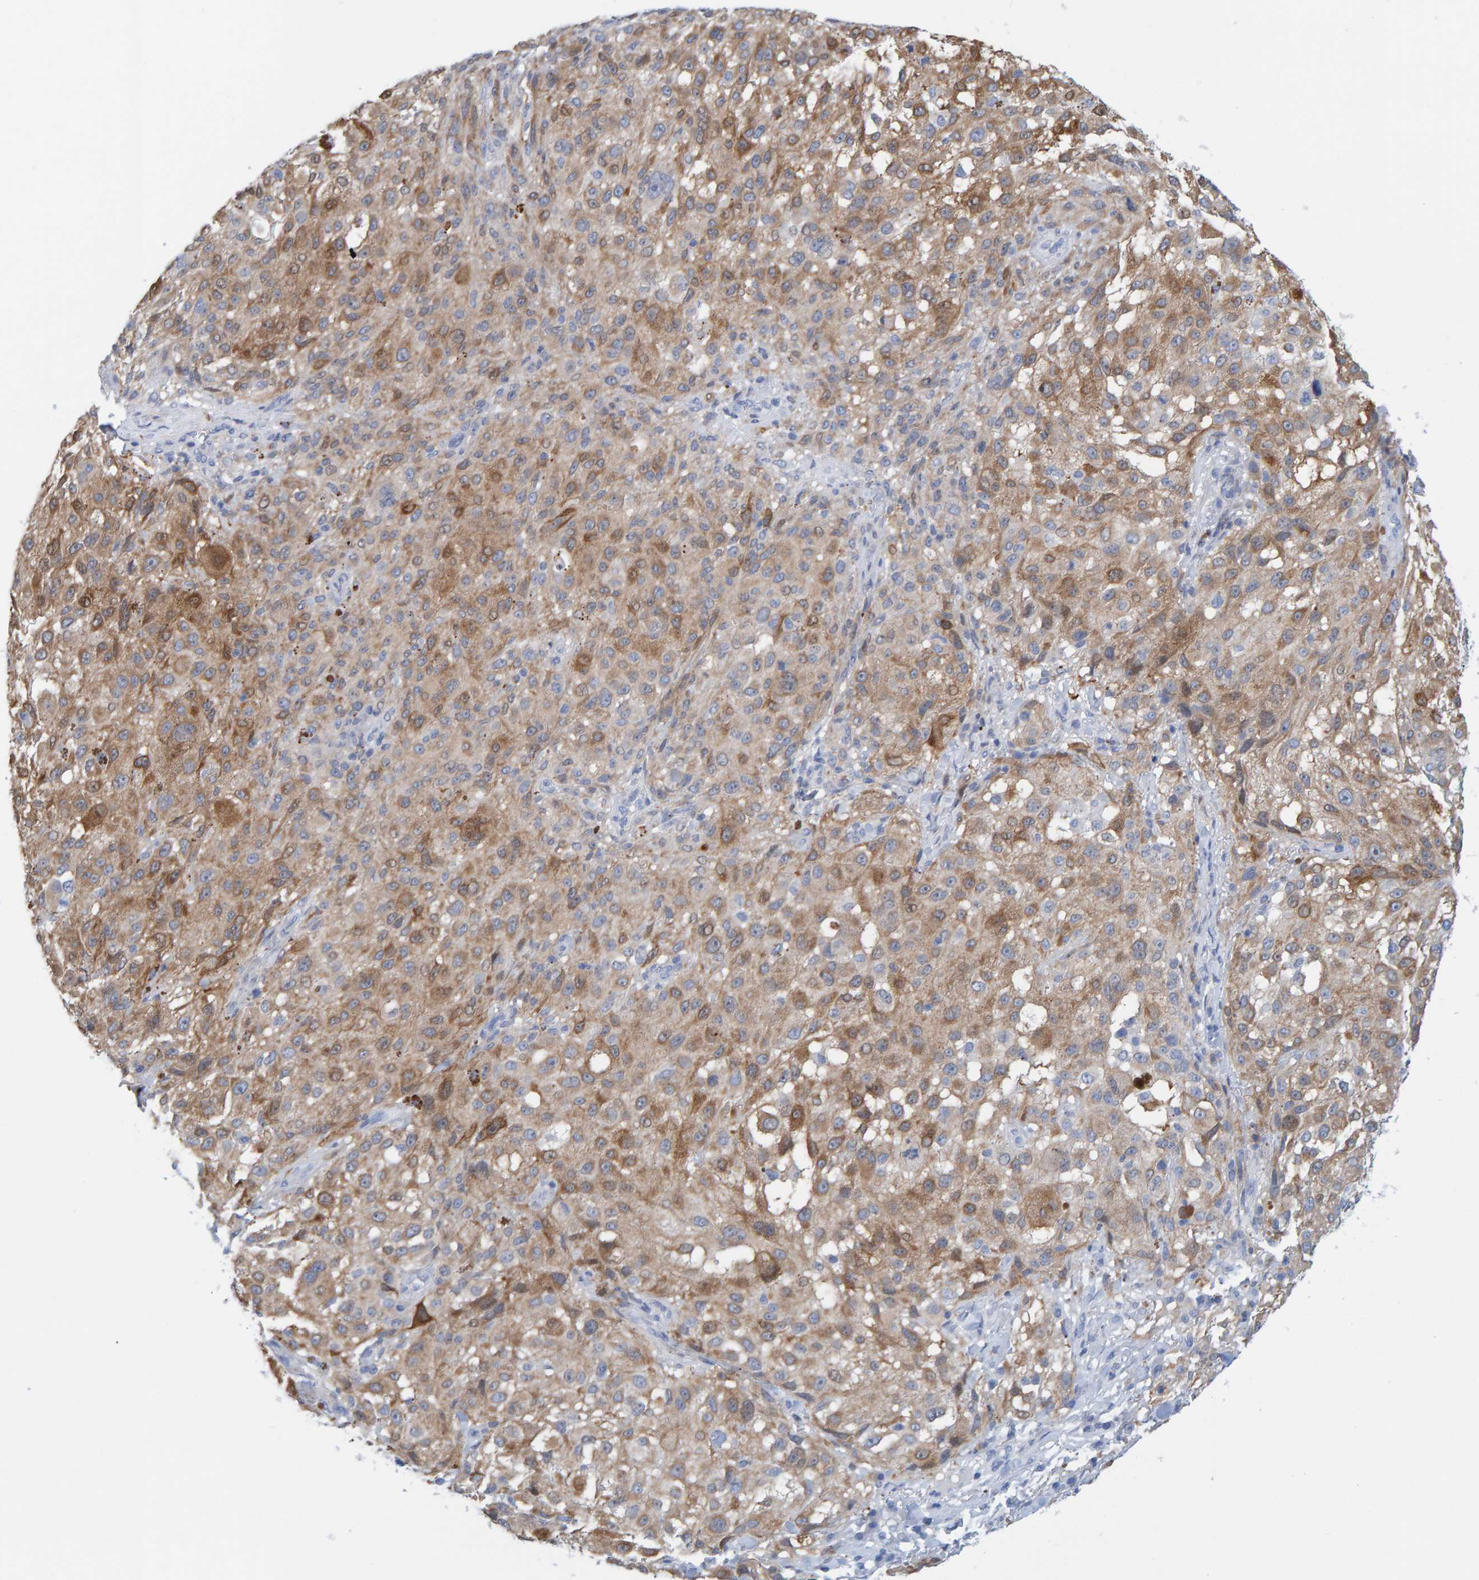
{"staining": {"intensity": "moderate", "quantity": ">75%", "location": "cytoplasmic/membranous"}, "tissue": "melanoma", "cell_type": "Tumor cells", "image_type": "cancer", "snomed": [{"axis": "morphology", "description": "Necrosis, NOS"}, {"axis": "morphology", "description": "Malignant melanoma, NOS"}, {"axis": "topography", "description": "Skin"}], "caption": "Malignant melanoma was stained to show a protein in brown. There is medium levels of moderate cytoplasmic/membranous expression in about >75% of tumor cells. The staining is performed using DAB brown chromogen to label protein expression. The nuclei are counter-stained blue using hematoxylin.", "gene": "KLHL11", "patient": {"sex": "female", "age": 87}}